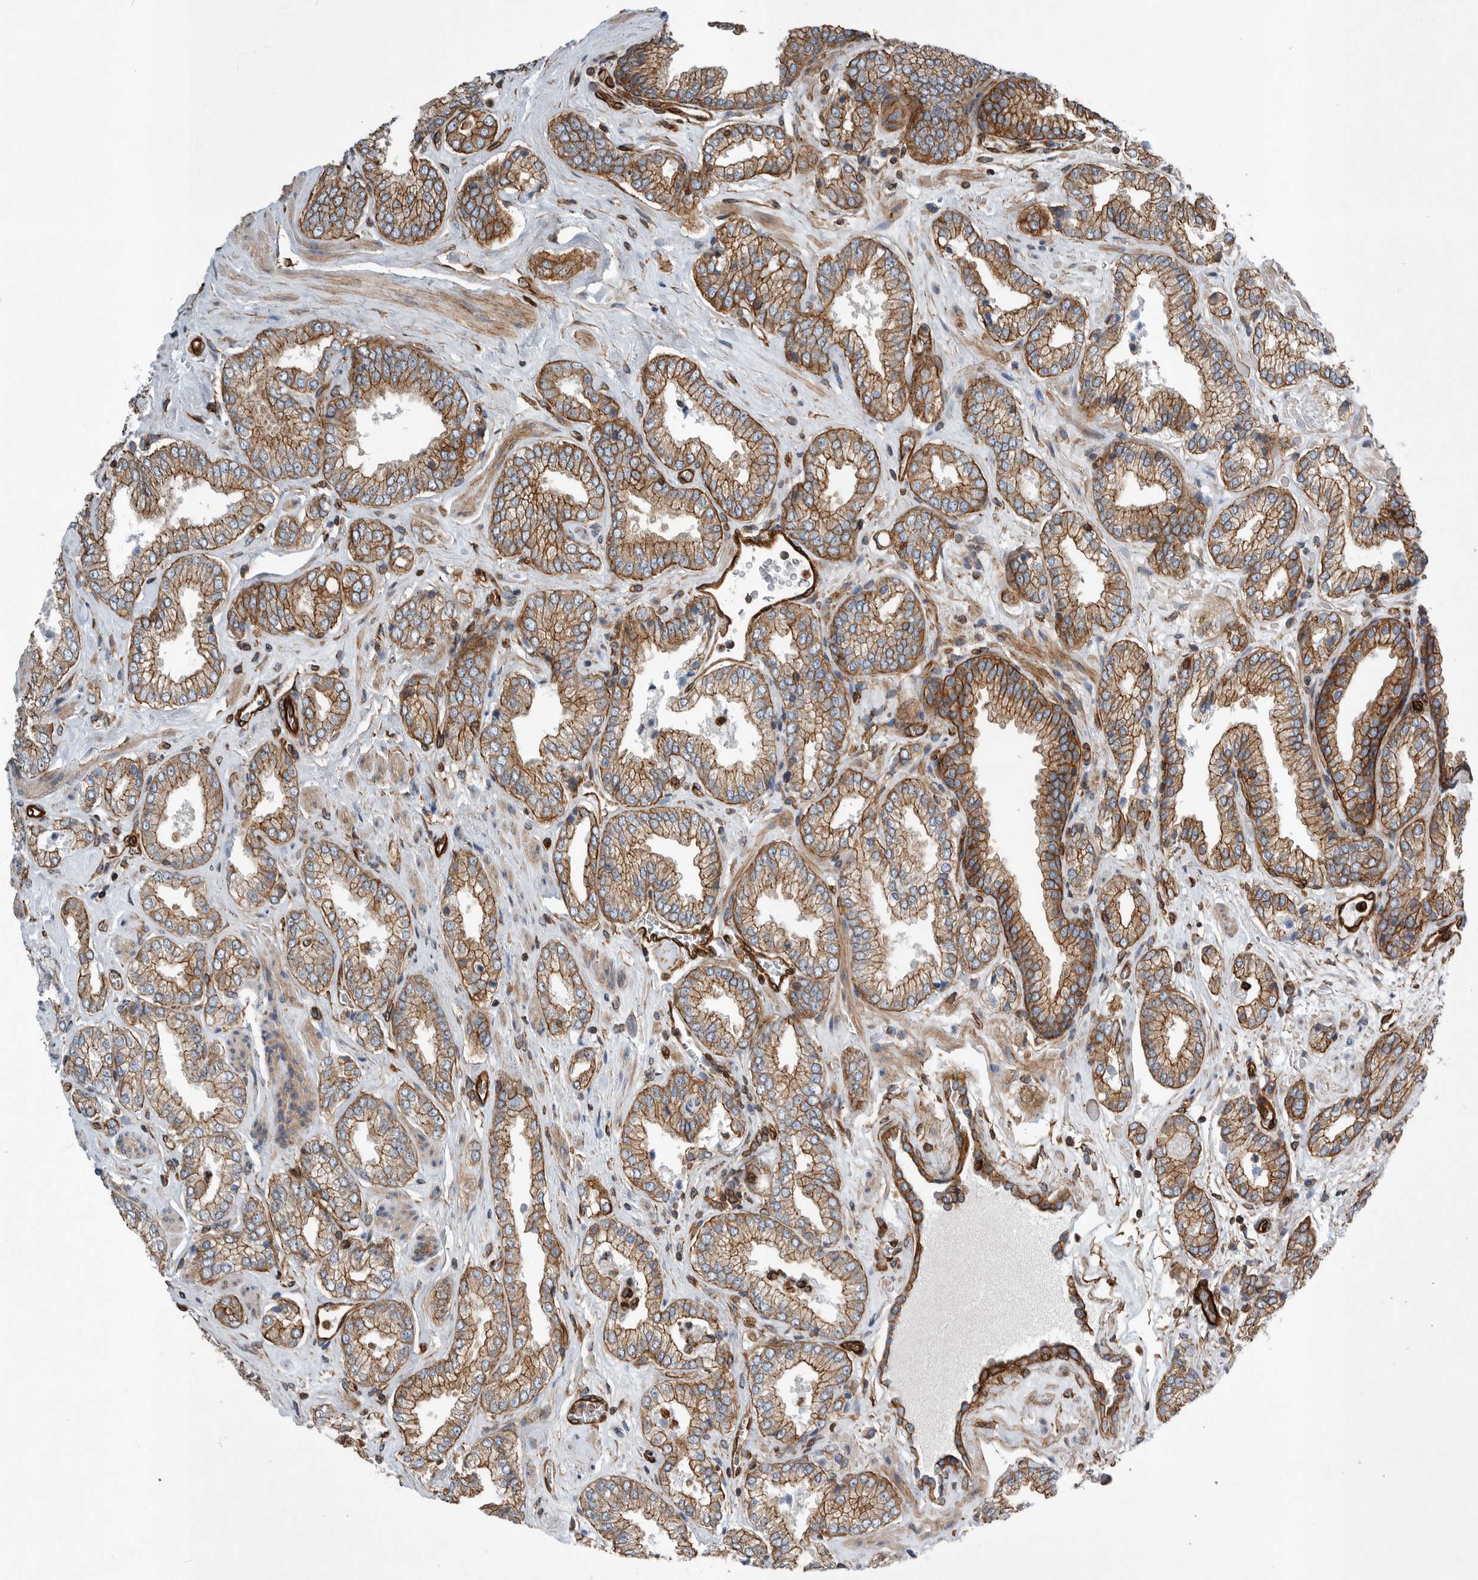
{"staining": {"intensity": "moderate", "quantity": "25%-75%", "location": "cytoplasmic/membranous"}, "tissue": "prostate cancer", "cell_type": "Tumor cells", "image_type": "cancer", "snomed": [{"axis": "morphology", "description": "Adenocarcinoma, Low grade"}, {"axis": "topography", "description": "Prostate"}], "caption": "About 25%-75% of tumor cells in prostate adenocarcinoma (low-grade) reveal moderate cytoplasmic/membranous protein positivity as visualized by brown immunohistochemical staining.", "gene": "PLEC", "patient": {"sex": "male", "age": 62}}